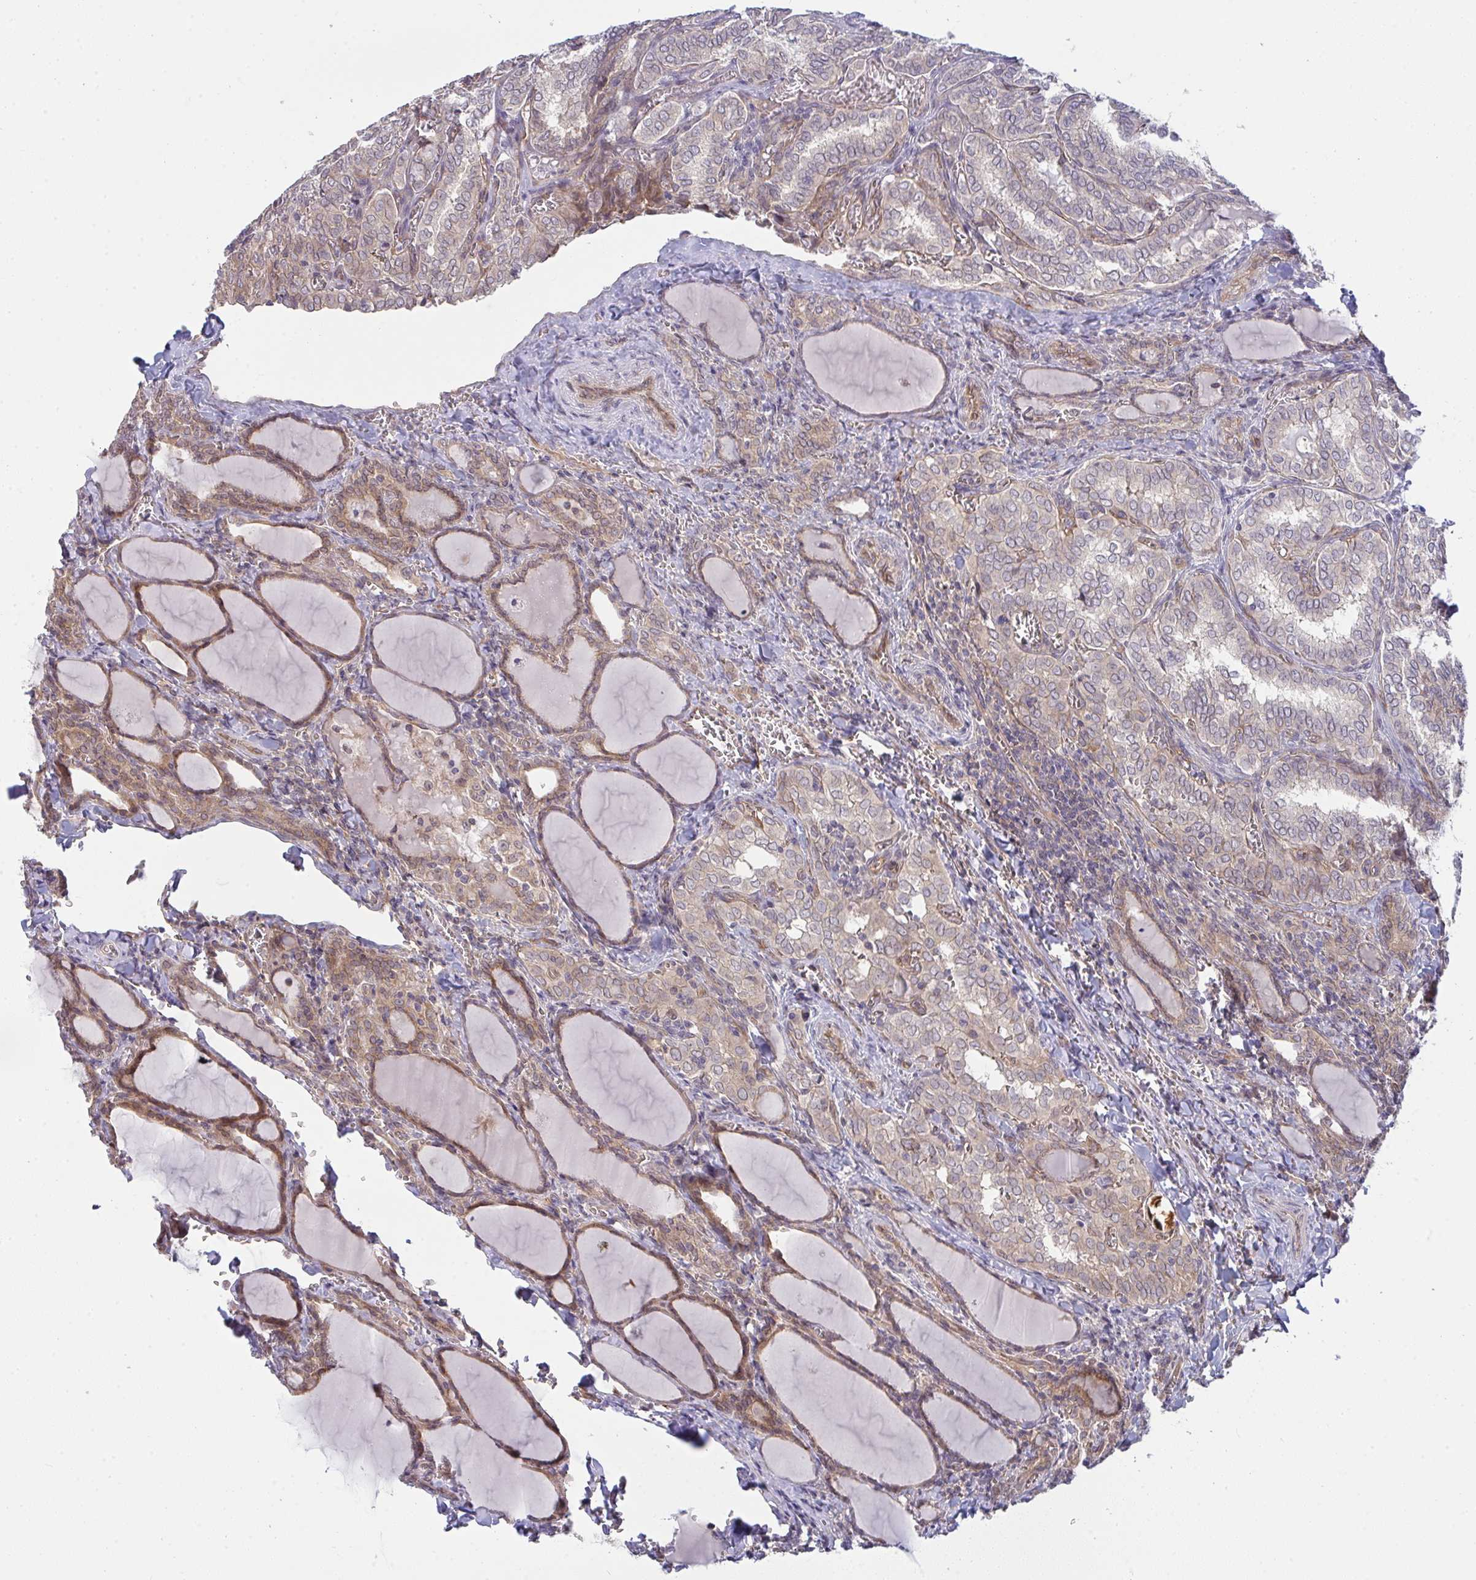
{"staining": {"intensity": "weak", "quantity": "25%-75%", "location": "cytoplasmic/membranous"}, "tissue": "thyroid cancer", "cell_type": "Tumor cells", "image_type": "cancer", "snomed": [{"axis": "morphology", "description": "Papillary adenocarcinoma, NOS"}, {"axis": "topography", "description": "Thyroid gland"}], "caption": "Tumor cells demonstrate low levels of weak cytoplasmic/membranous expression in approximately 25%-75% of cells in thyroid cancer.", "gene": "CASP9", "patient": {"sex": "female", "age": 30}}